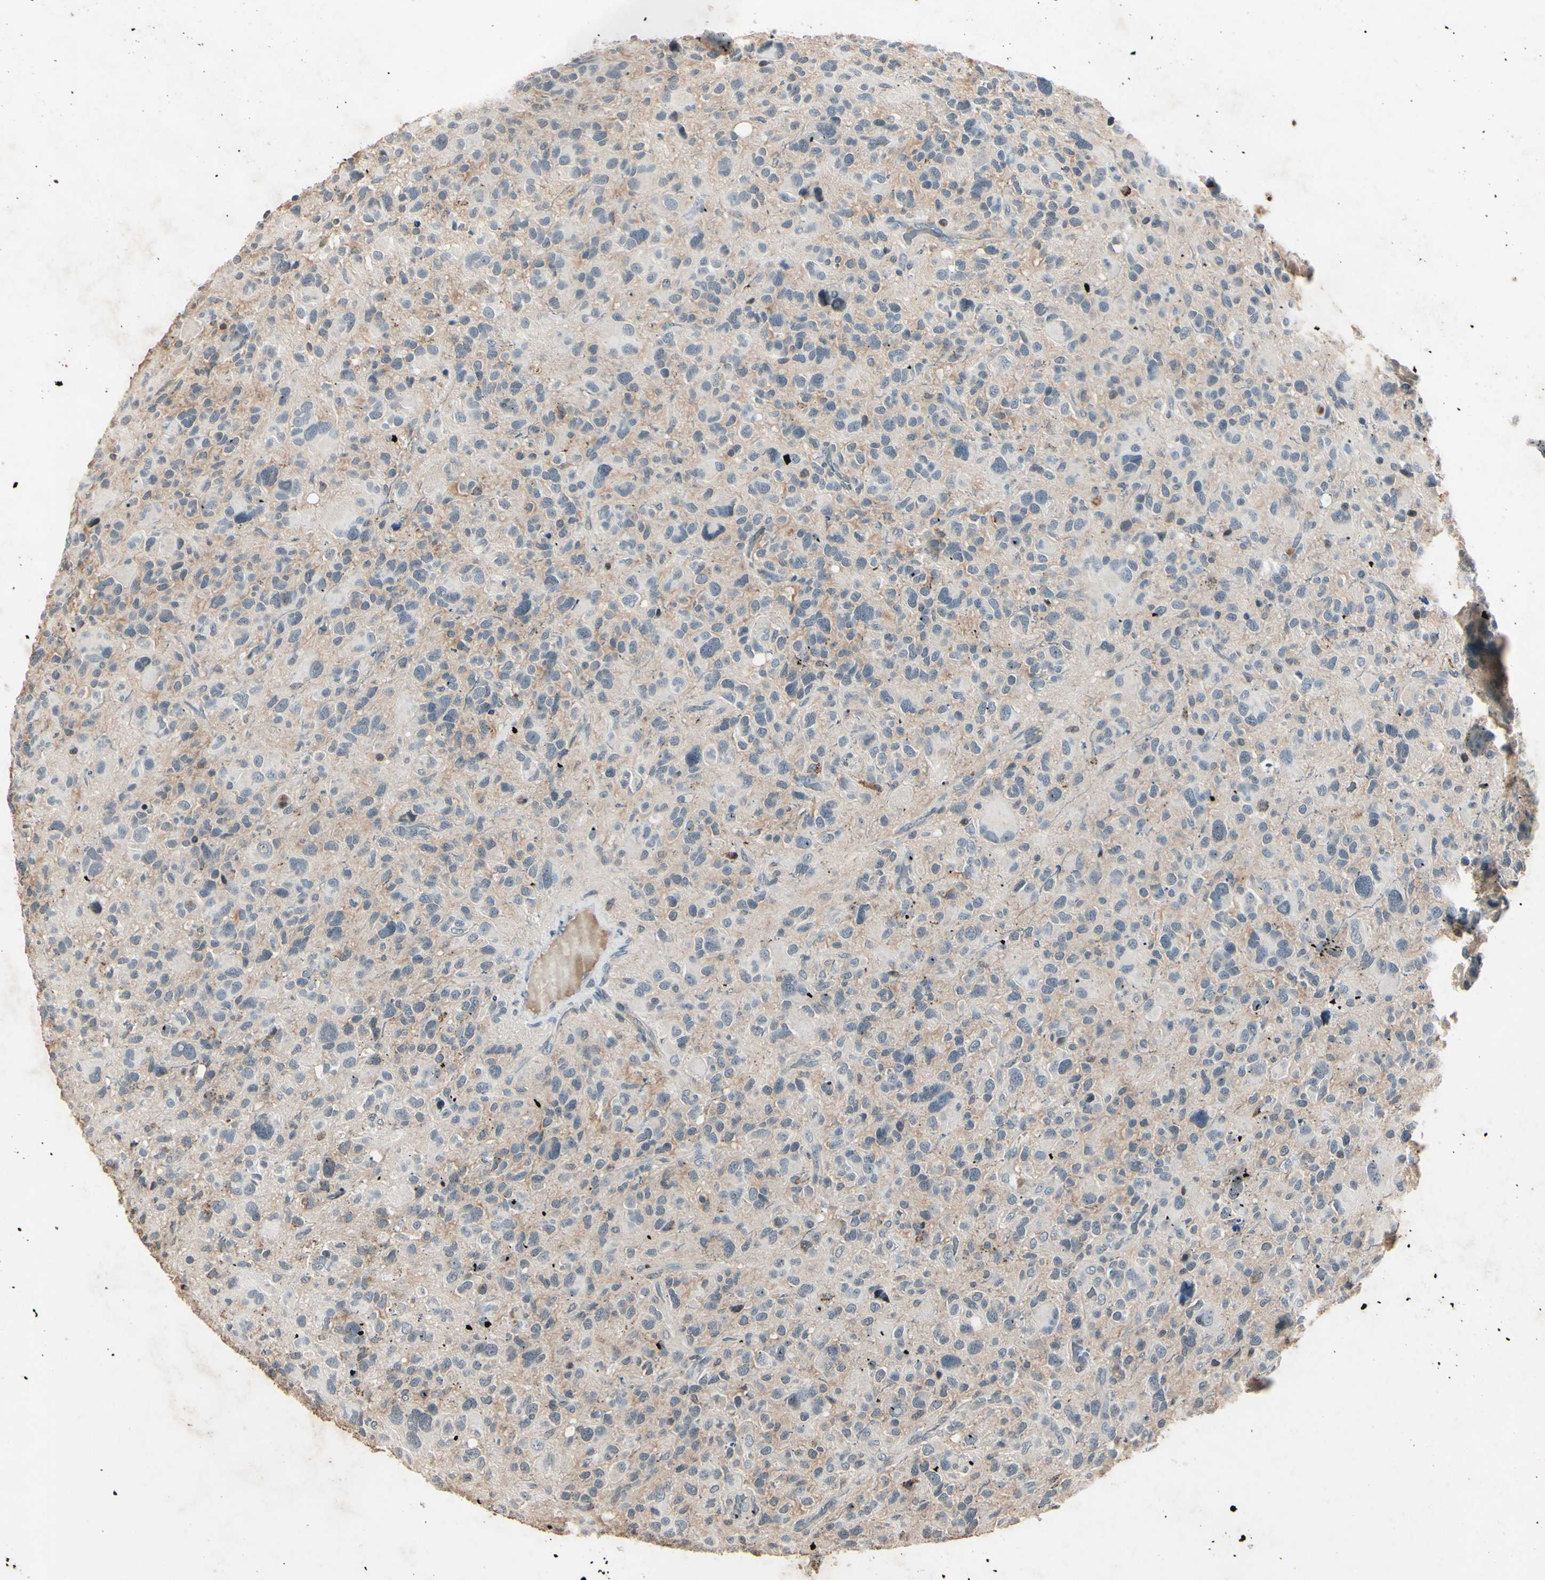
{"staining": {"intensity": "moderate", "quantity": "<25%", "location": "nuclear"}, "tissue": "glioma", "cell_type": "Tumor cells", "image_type": "cancer", "snomed": [{"axis": "morphology", "description": "Glioma, malignant, High grade"}, {"axis": "topography", "description": "Brain"}], "caption": "DAB immunohistochemical staining of human glioma exhibits moderate nuclear protein positivity in about <25% of tumor cells. The protein of interest is stained brown, and the nuclei are stained in blue (DAB IHC with brightfield microscopy, high magnification).", "gene": "AEBP1", "patient": {"sex": "male", "age": 48}}